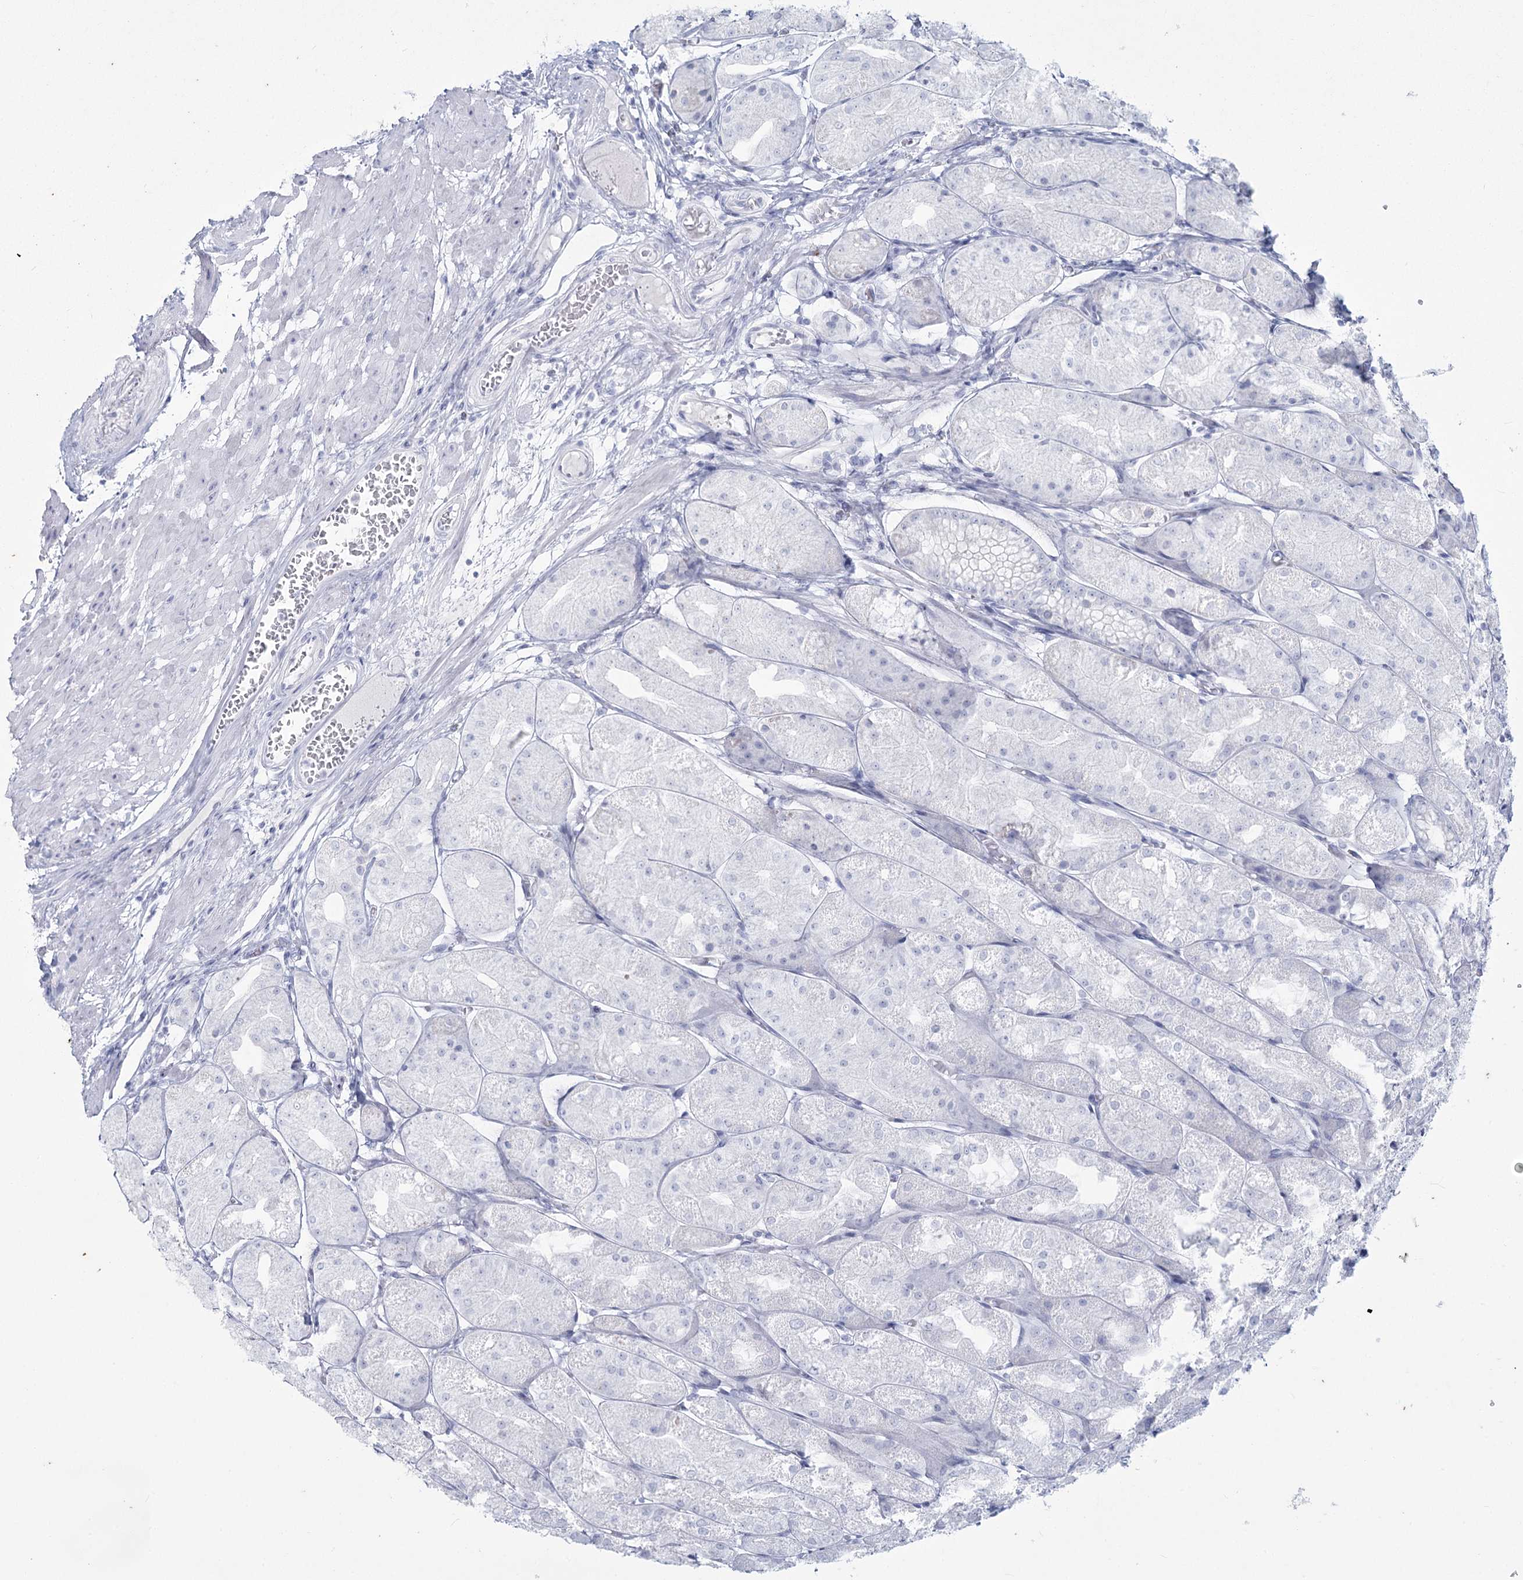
{"staining": {"intensity": "negative", "quantity": "none", "location": "none"}, "tissue": "stomach", "cell_type": "Glandular cells", "image_type": "normal", "snomed": [{"axis": "morphology", "description": "Normal tissue, NOS"}, {"axis": "topography", "description": "Stomach, upper"}], "caption": "High magnification brightfield microscopy of unremarkable stomach stained with DAB (brown) and counterstained with hematoxylin (blue): glandular cells show no significant positivity. (IHC, brightfield microscopy, high magnification).", "gene": "SLC6A19", "patient": {"sex": "male", "age": 72}}